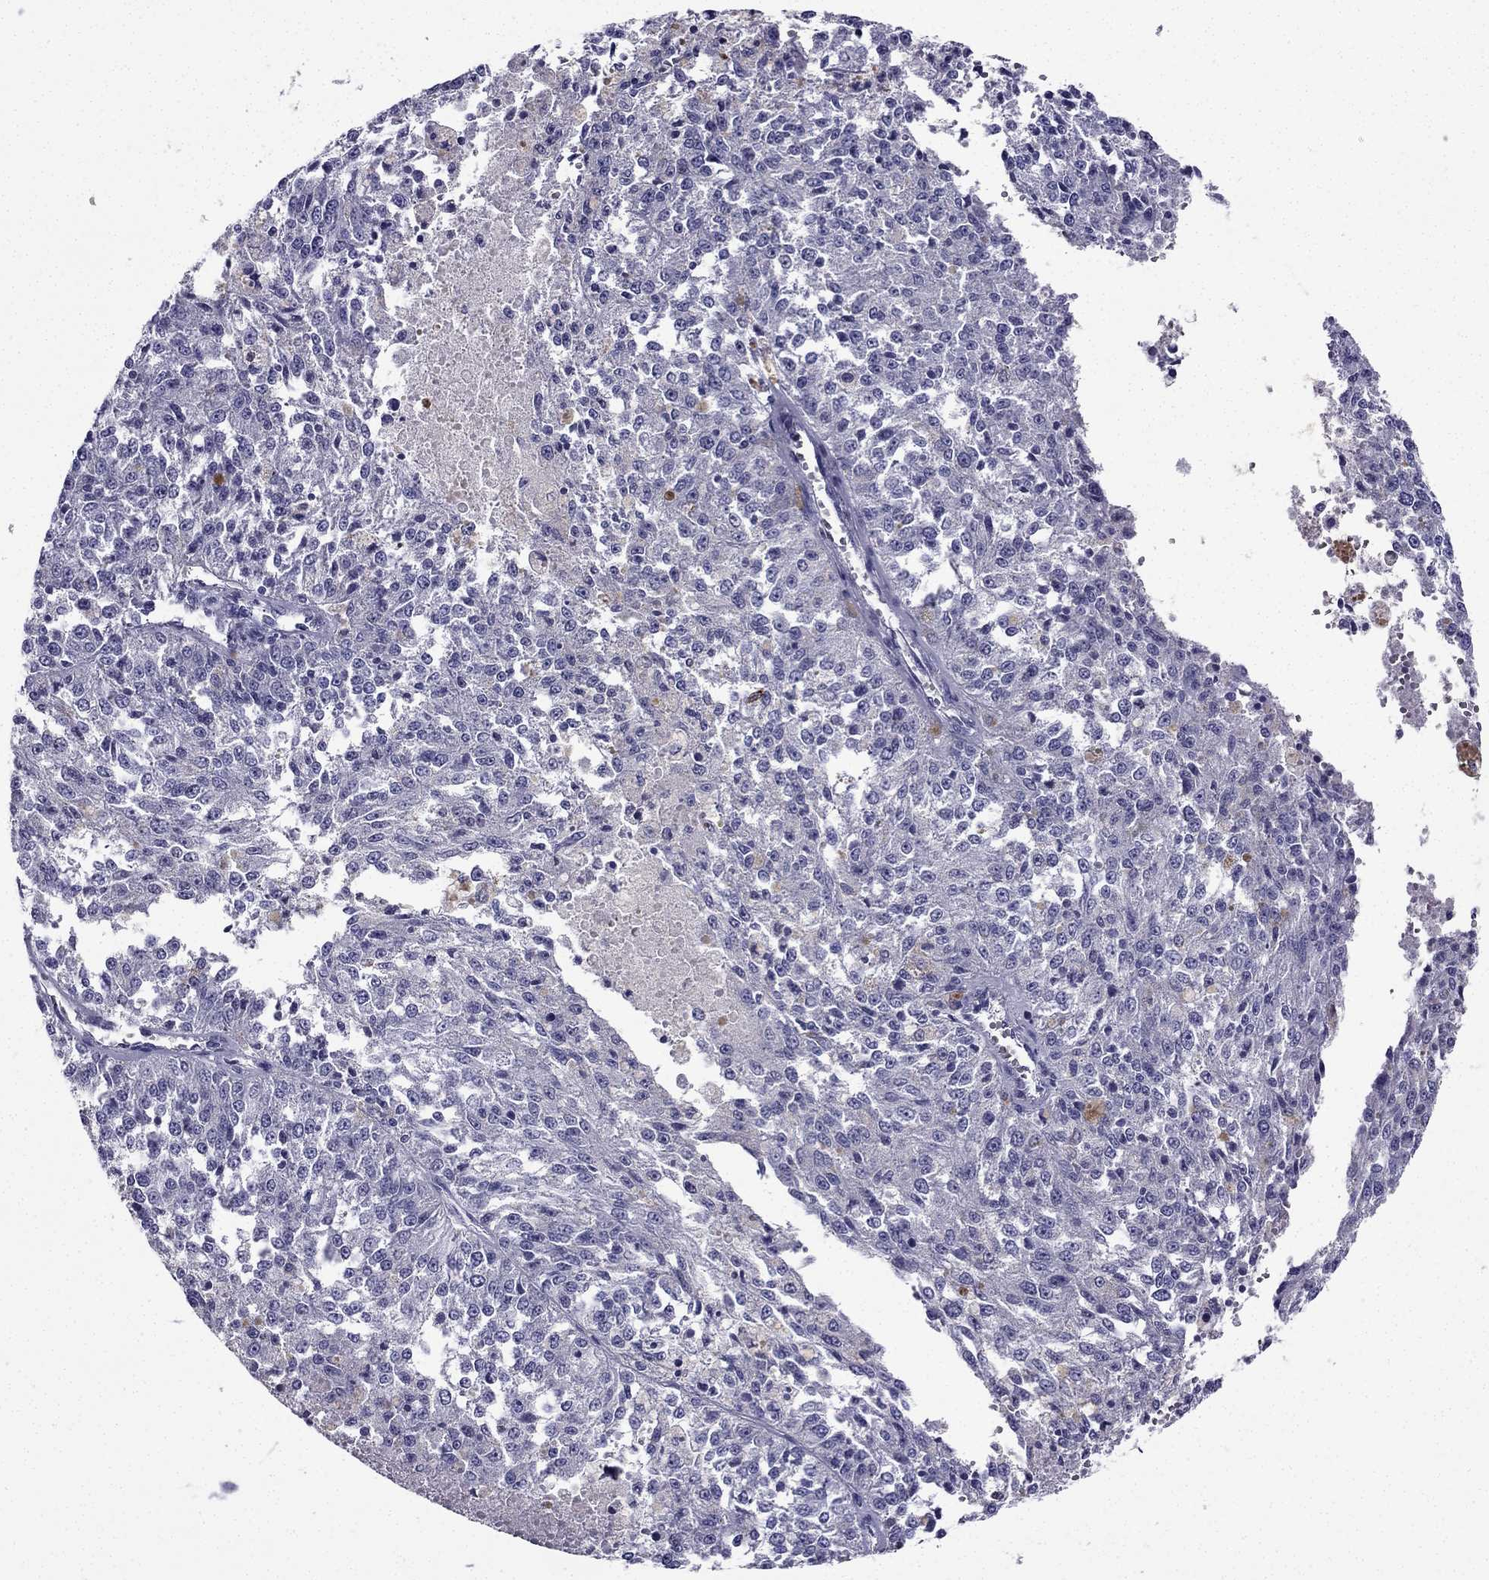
{"staining": {"intensity": "negative", "quantity": "none", "location": "none"}, "tissue": "melanoma", "cell_type": "Tumor cells", "image_type": "cancer", "snomed": [{"axis": "morphology", "description": "Malignant melanoma, Metastatic site"}, {"axis": "topography", "description": "Lymph node"}], "caption": "Tumor cells show no significant expression in malignant melanoma (metastatic site).", "gene": "NPTX1", "patient": {"sex": "female", "age": 64}}